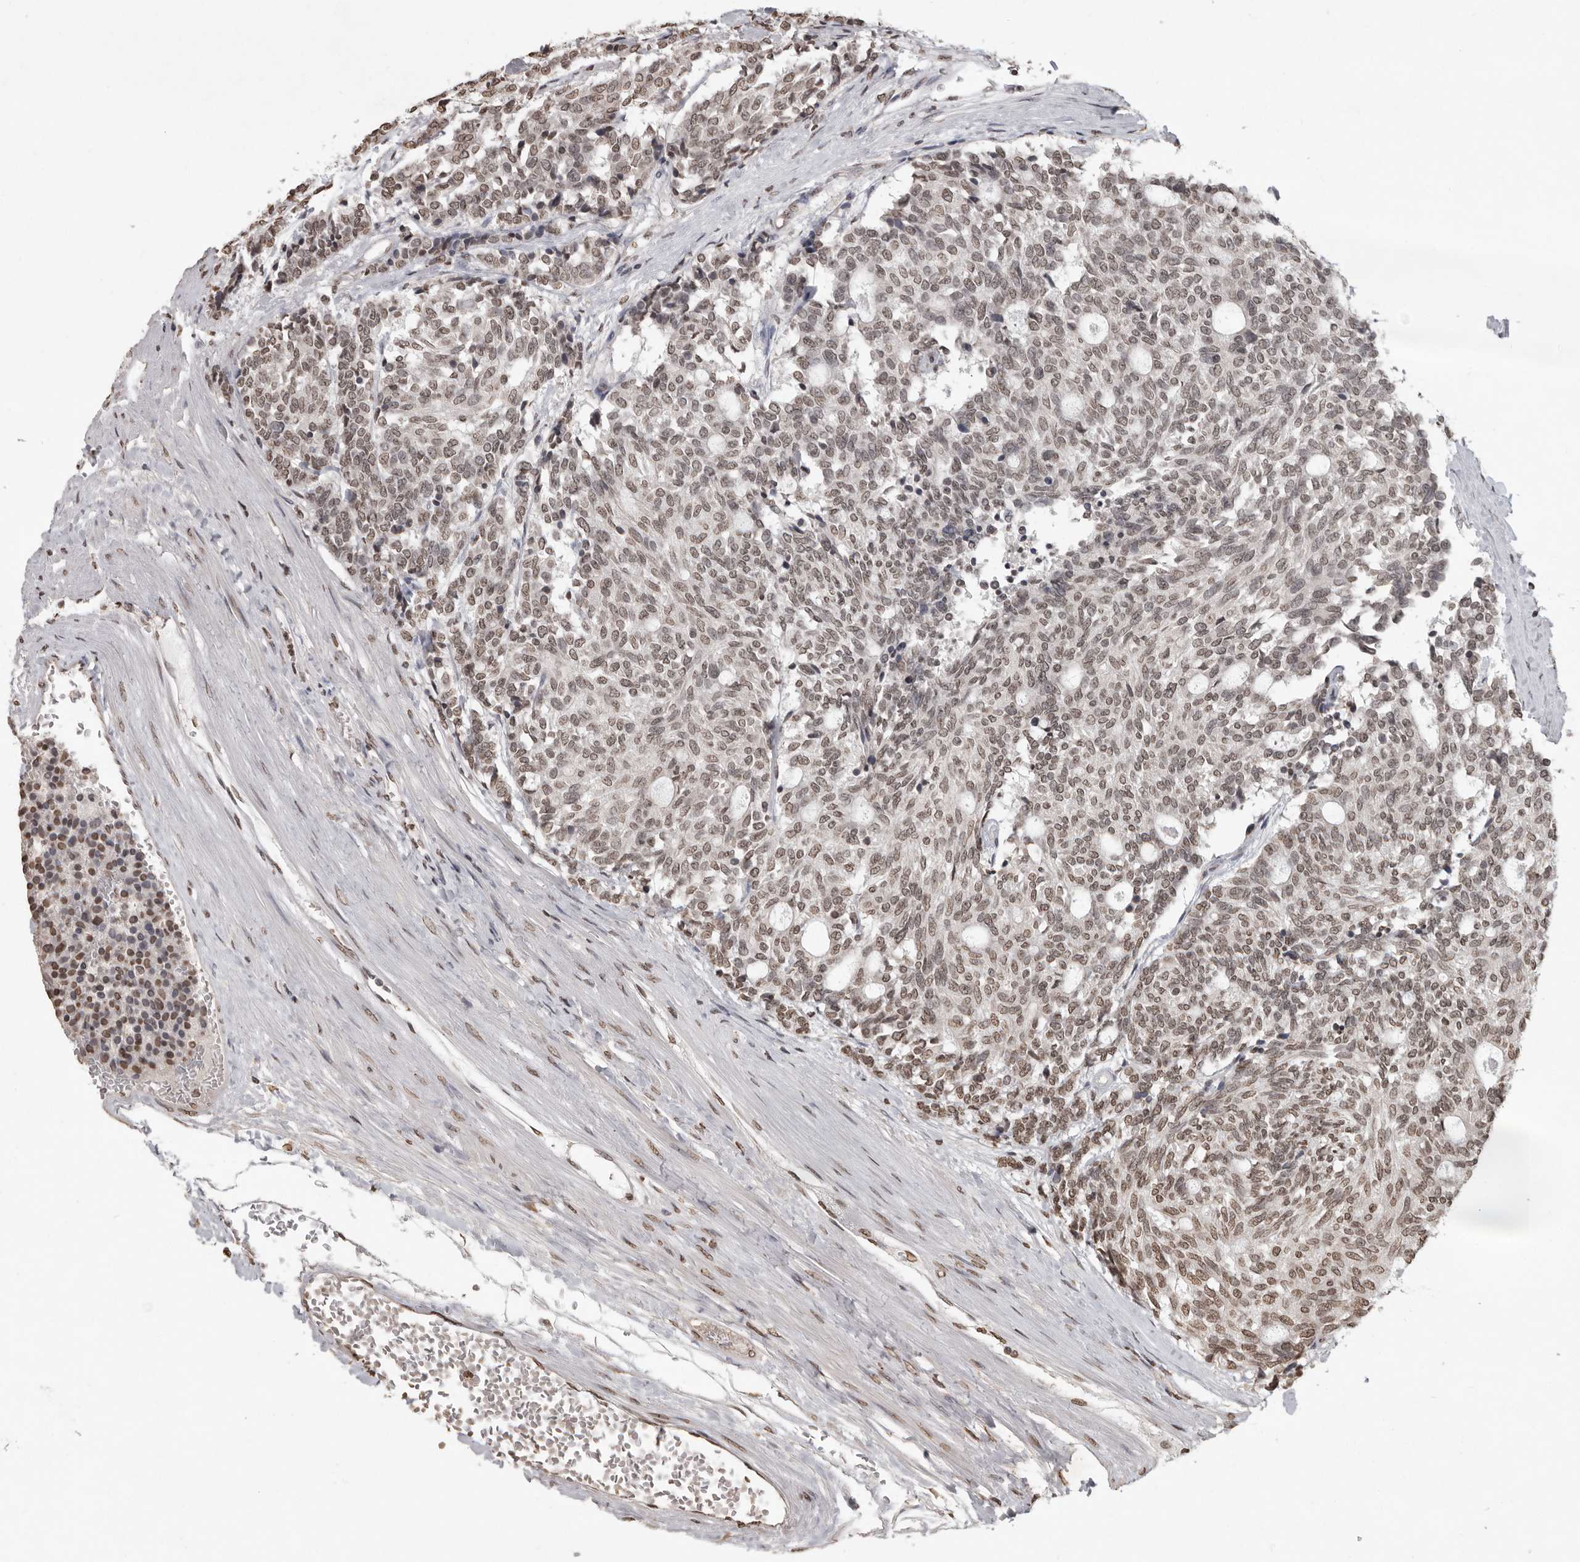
{"staining": {"intensity": "weak", "quantity": ">75%", "location": "nuclear"}, "tissue": "carcinoid", "cell_type": "Tumor cells", "image_type": "cancer", "snomed": [{"axis": "morphology", "description": "Carcinoid, malignant, NOS"}, {"axis": "topography", "description": "Pancreas"}], "caption": "This is a histology image of immunohistochemistry staining of malignant carcinoid, which shows weak positivity in the nuclear of tumor cells.", "gene": "WDR45", "patient": {"sex": "female", "age": 54}}